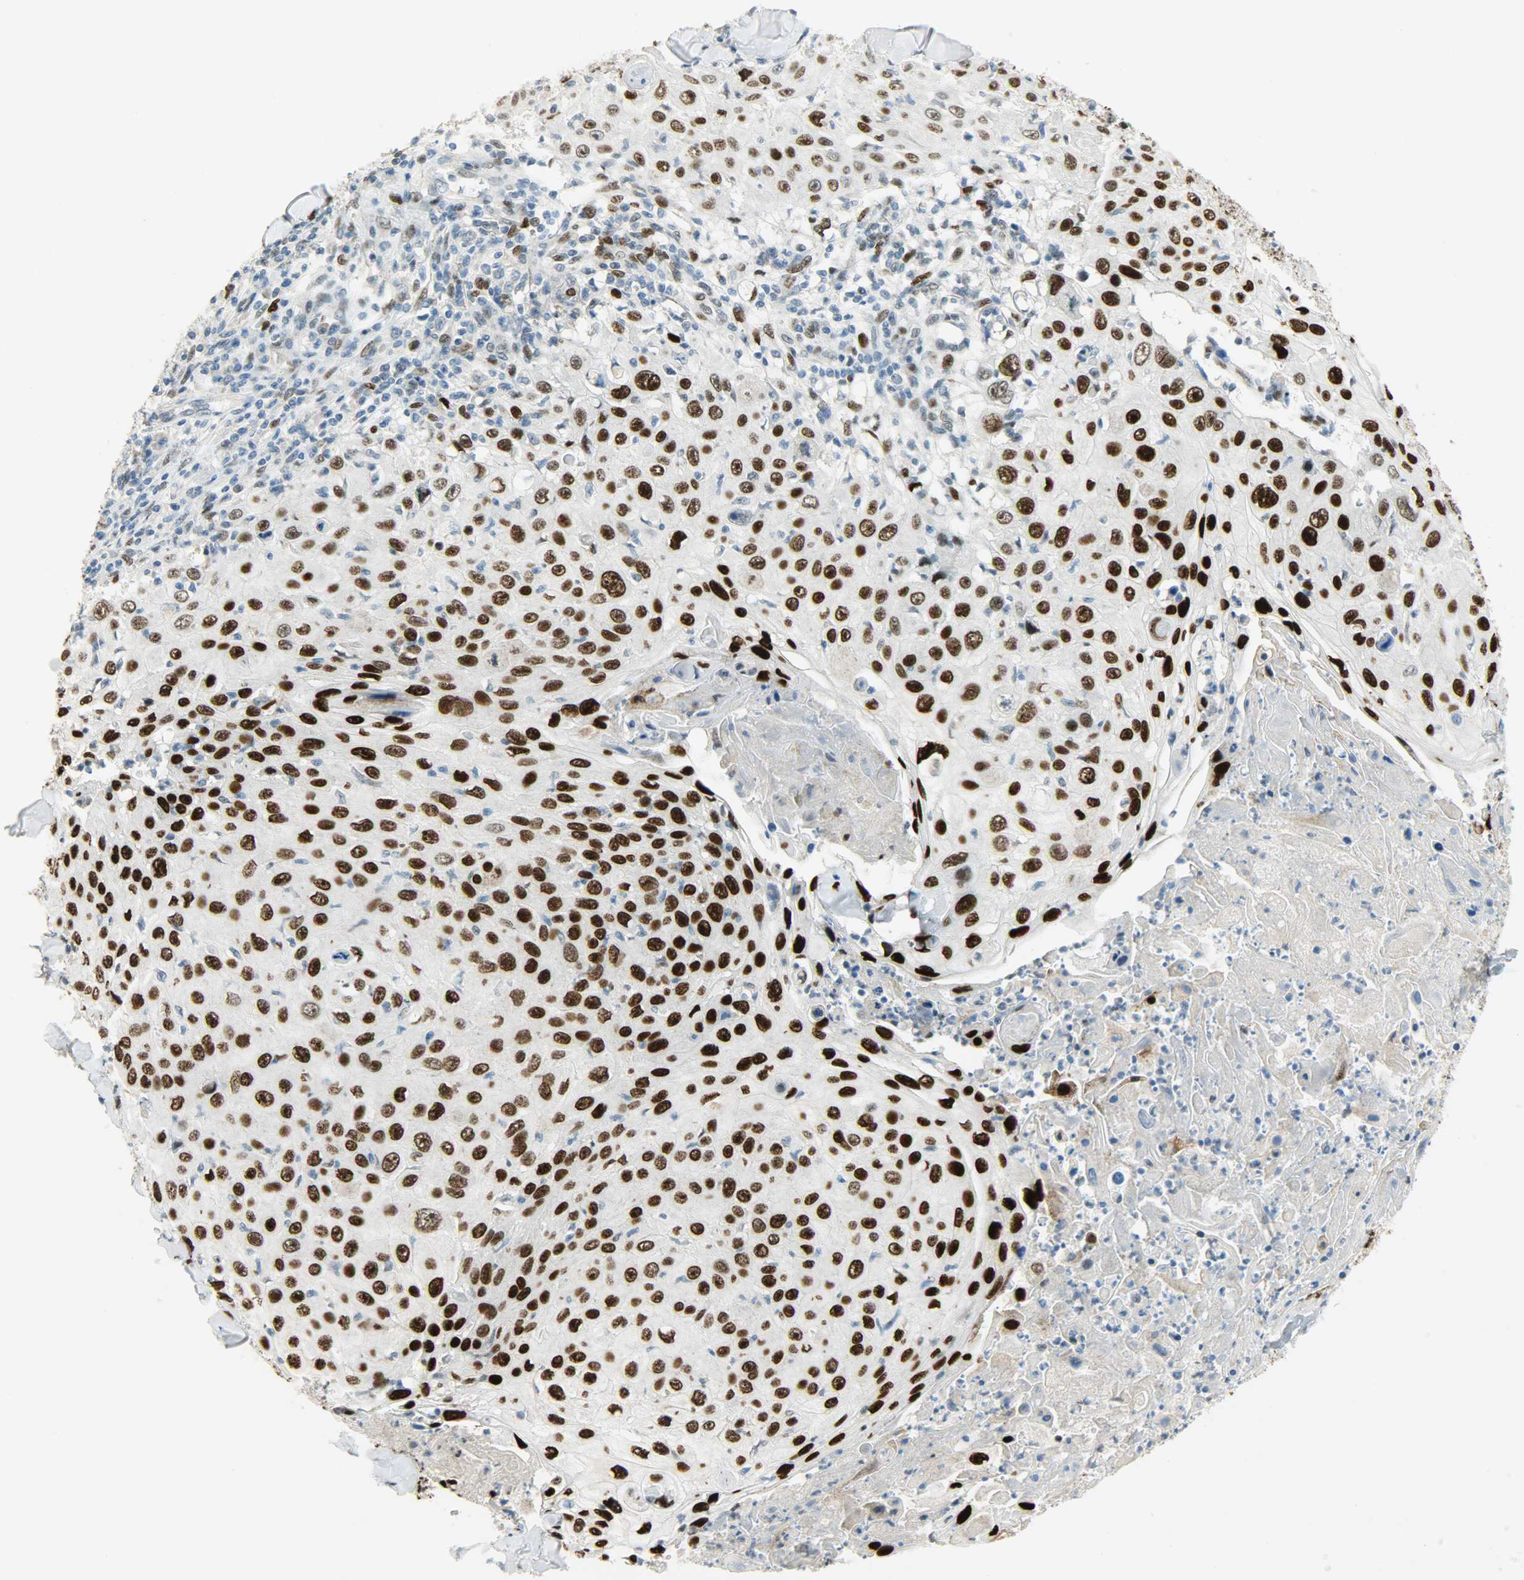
{"staining": {"intensity": "strong", "quantity": ">75%", "location": "nuclear"}, "tissue": "skin cancer", "cell_type": "Tumor cells", "image_type": "cancer", "snomed": [{"axis": "morphology", "description": "Squamous cell carcinoma, NOS"}, {"axis": "topography", "description": "Skin"}], "caption": "This is an image of IHC staining of skin squamous cell carcinoma, which shows strong expression in the nuclear of tumor cells.", "gene": "JUNB", "patient": {"sex": "male", "age": 86}}